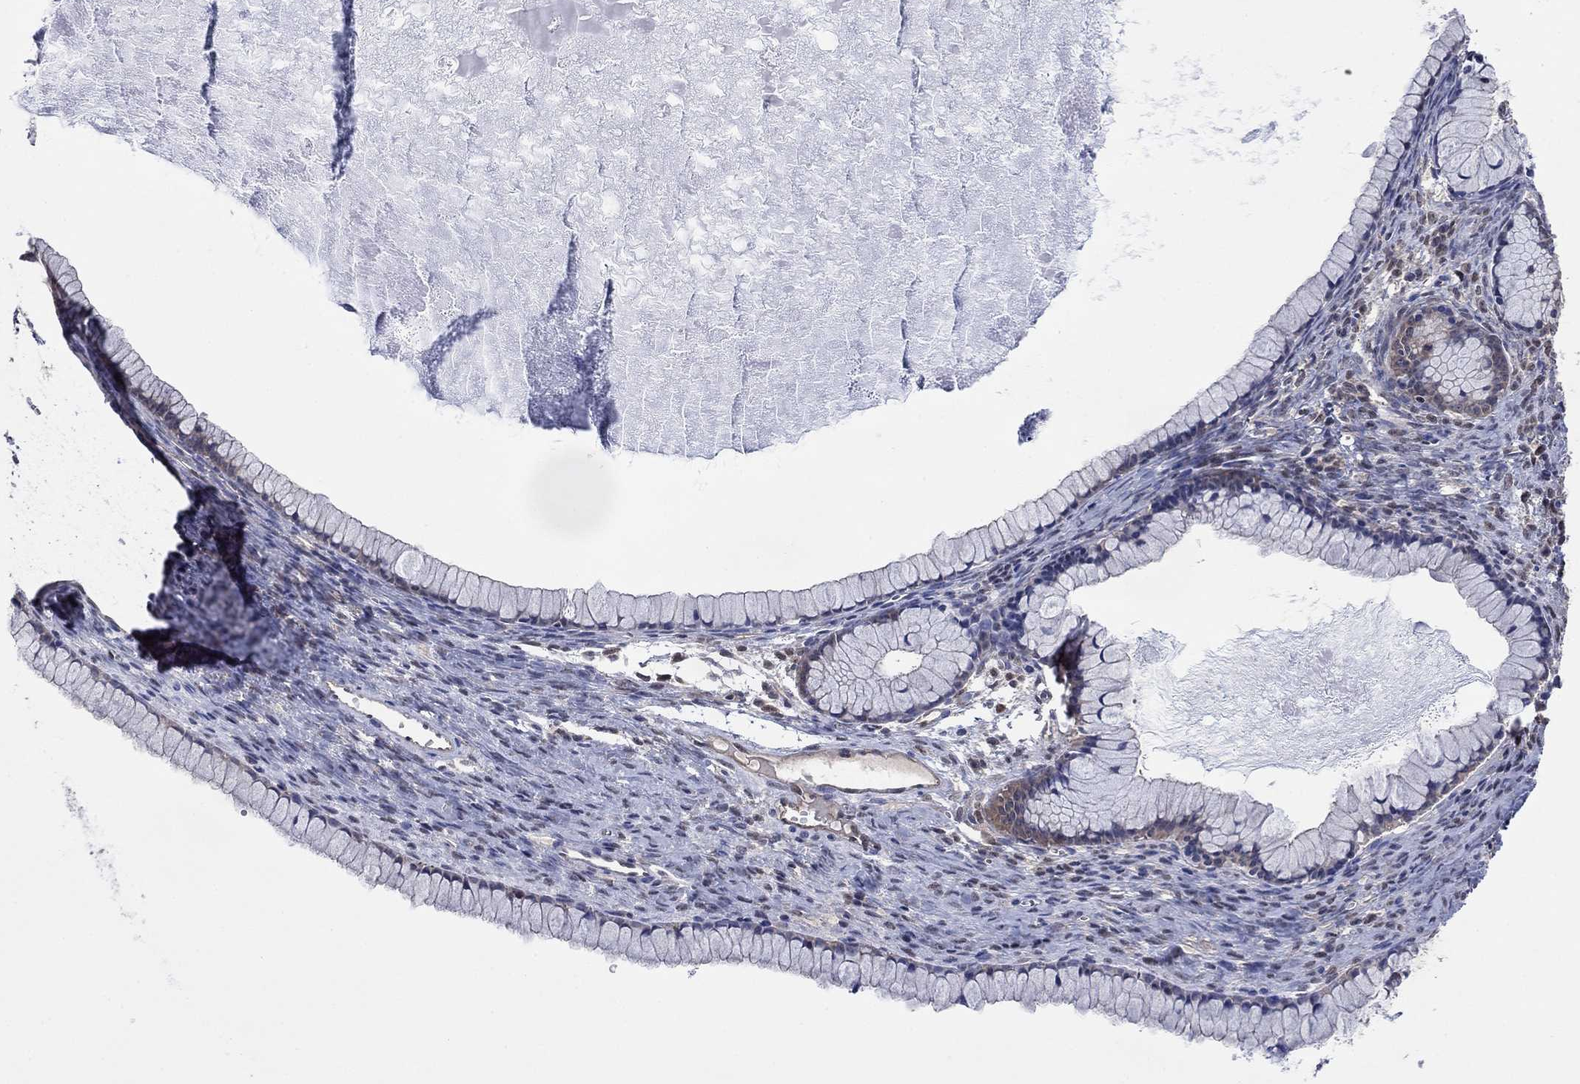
{"staining": {"intensity": "negative", "quantity": "none", "location": "none"}, "tissue": "ovarian cancer", "cell_type": "Tumor cells", "image_type": "cancer", "snomed": [{"axis": "morphology", "description": "Cystadenocarcinoma, mucinous, NOS"}, {"axis": "topography", "description": "Ovary"}], "caption": "Ovarian cancer was stained to show a protein in brown. There is no significant expression in tumor cells.", "gene": "RNF114", "patient": {"sex": "female", "age": 41}}